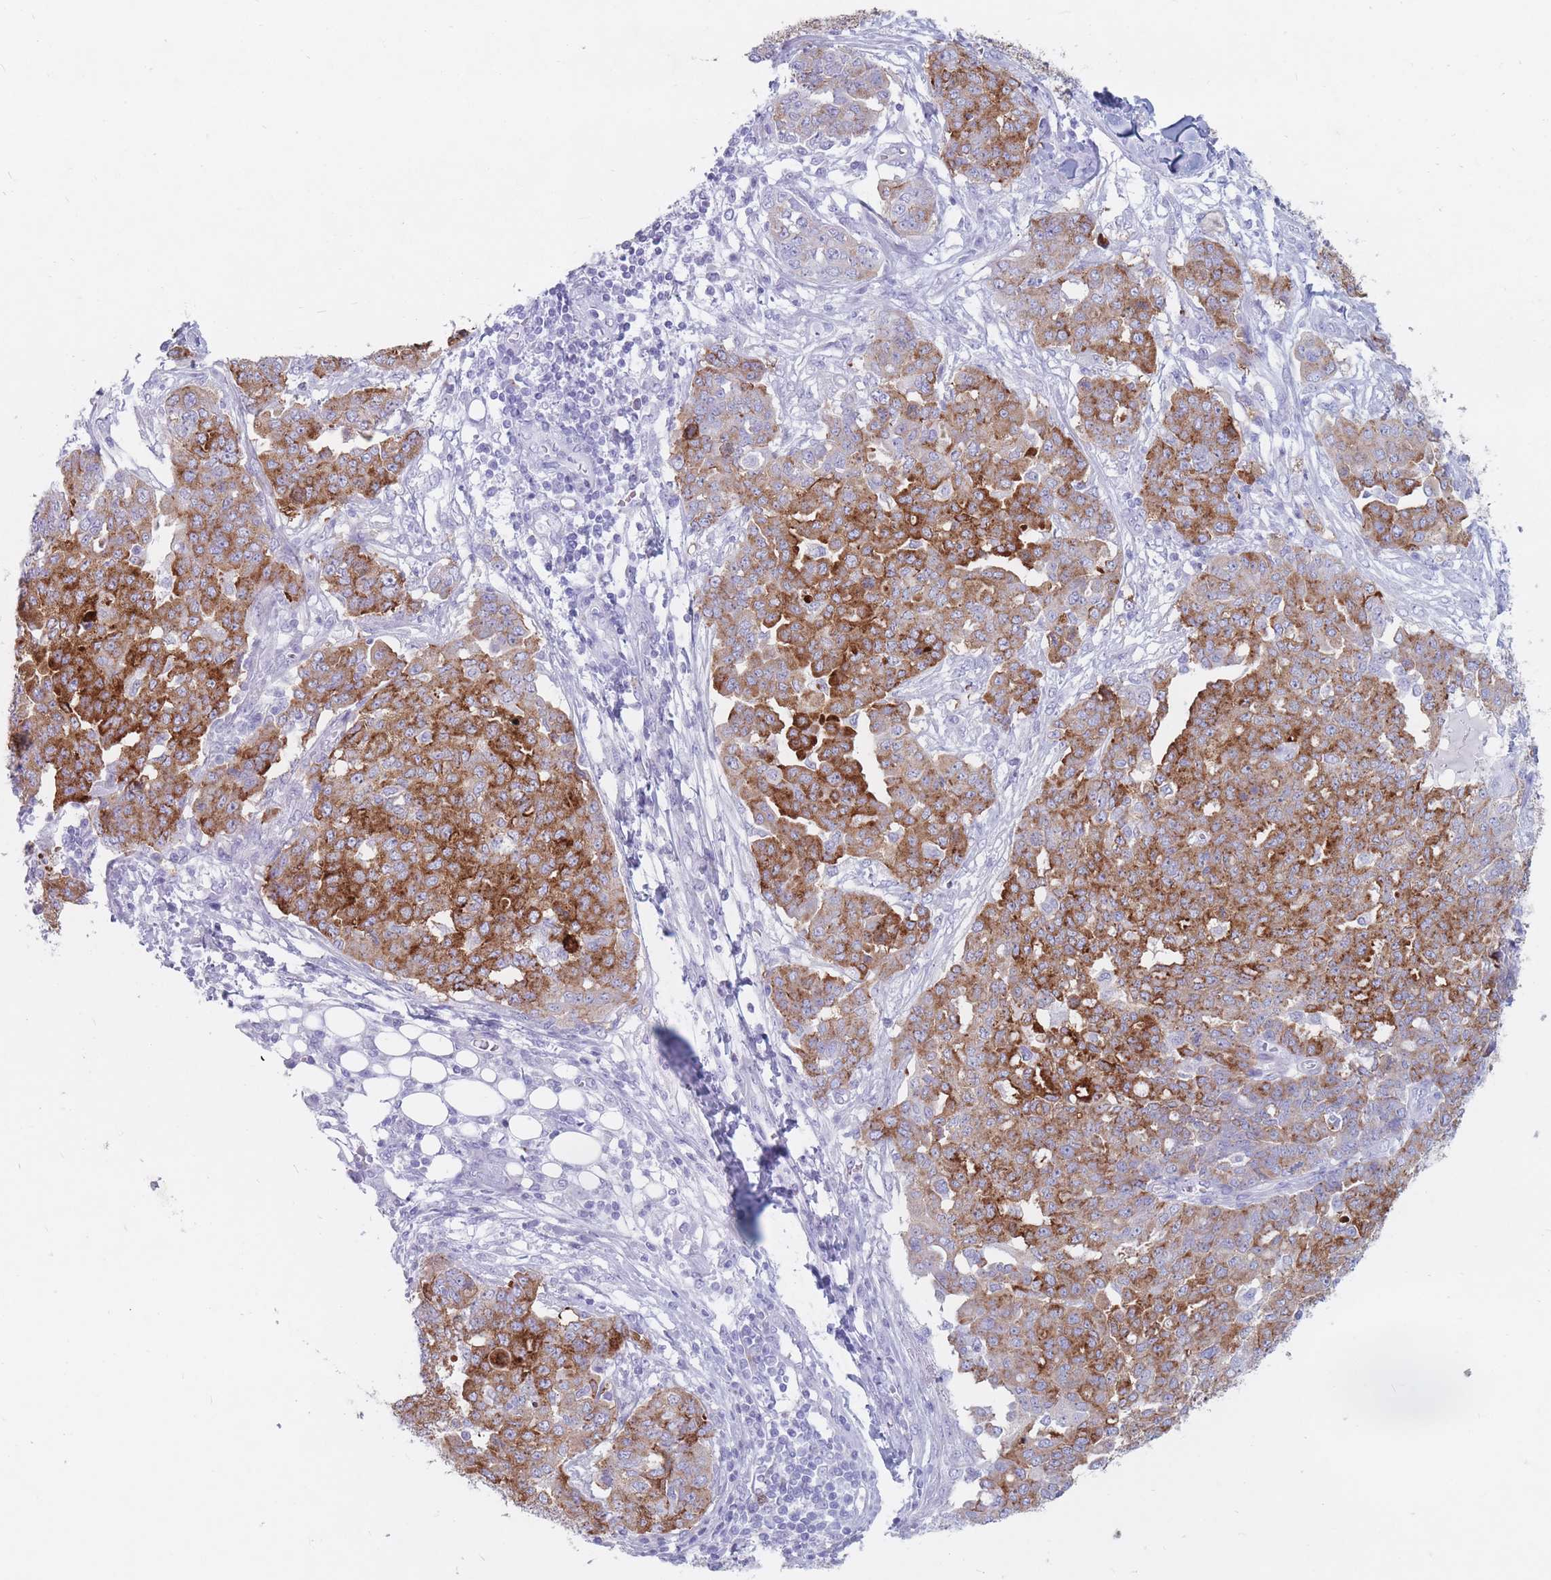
{"staining": {"intensity": "strong", "quantity": ">75%", "location": "cytoplasmic/membranous"}, "tissue": "ovarian cancer", "cell_type": "Tumor cells", "image_type": "cancer", "snomed": [{"axis": "morphology", "description": "Cystadenocarcinoma, serous, NOS"}, {"axis": "topography", "description": "Soft tissue"}, {"axis": "topography", "description": "Ovary"}], "caption": "This is a micrograph of IHC staining of serous cystadenocarcinoma (ovarian), which shows strong staining in the cytoplasmic/membranous of tumor cells.", "gene": "ST3GAL5", "patient": {"sex": "female", "age": 57}}